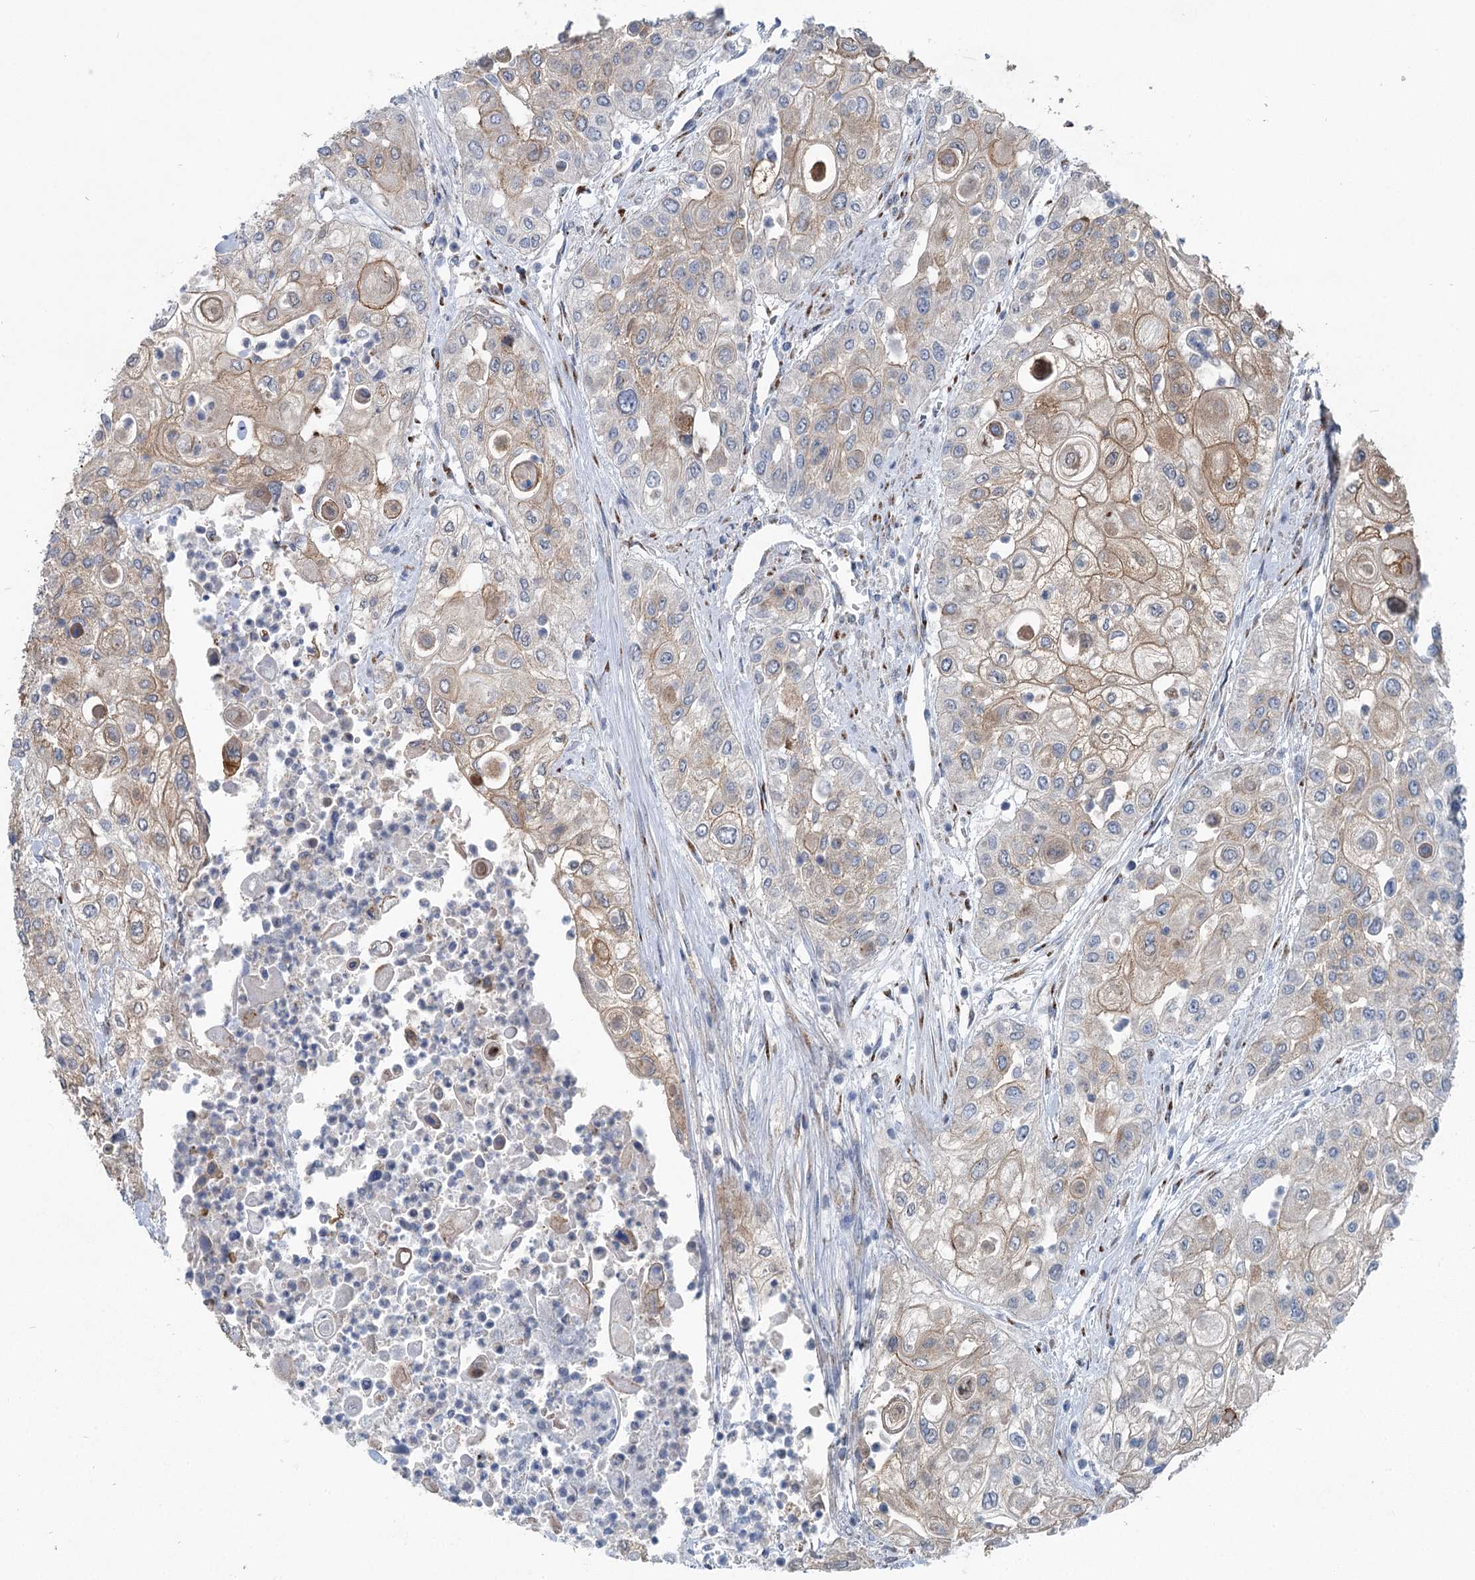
{"staining": {"intensity": "weak", "quantity": ">75%", "location": "cytoplasmic/membranous"}, "tissue": "urothelial cancer", "cell_type": "Tumor cells", "image_type": "cancer", "snomed": [{"axis": "morphology", "description": "Urothelial carcinoma, High grade"}, {"axis": "topography", "description": "Urinary bladder"}], "caption": "Immunohistochemical staining of human urothelial carcinoma (high-grade) exhibits weak cytoplasmic/membranous protein expression in about >75% of tumor cells.", "gene": "ITIH5", "patient": {"sex": "female", "age": 79}}